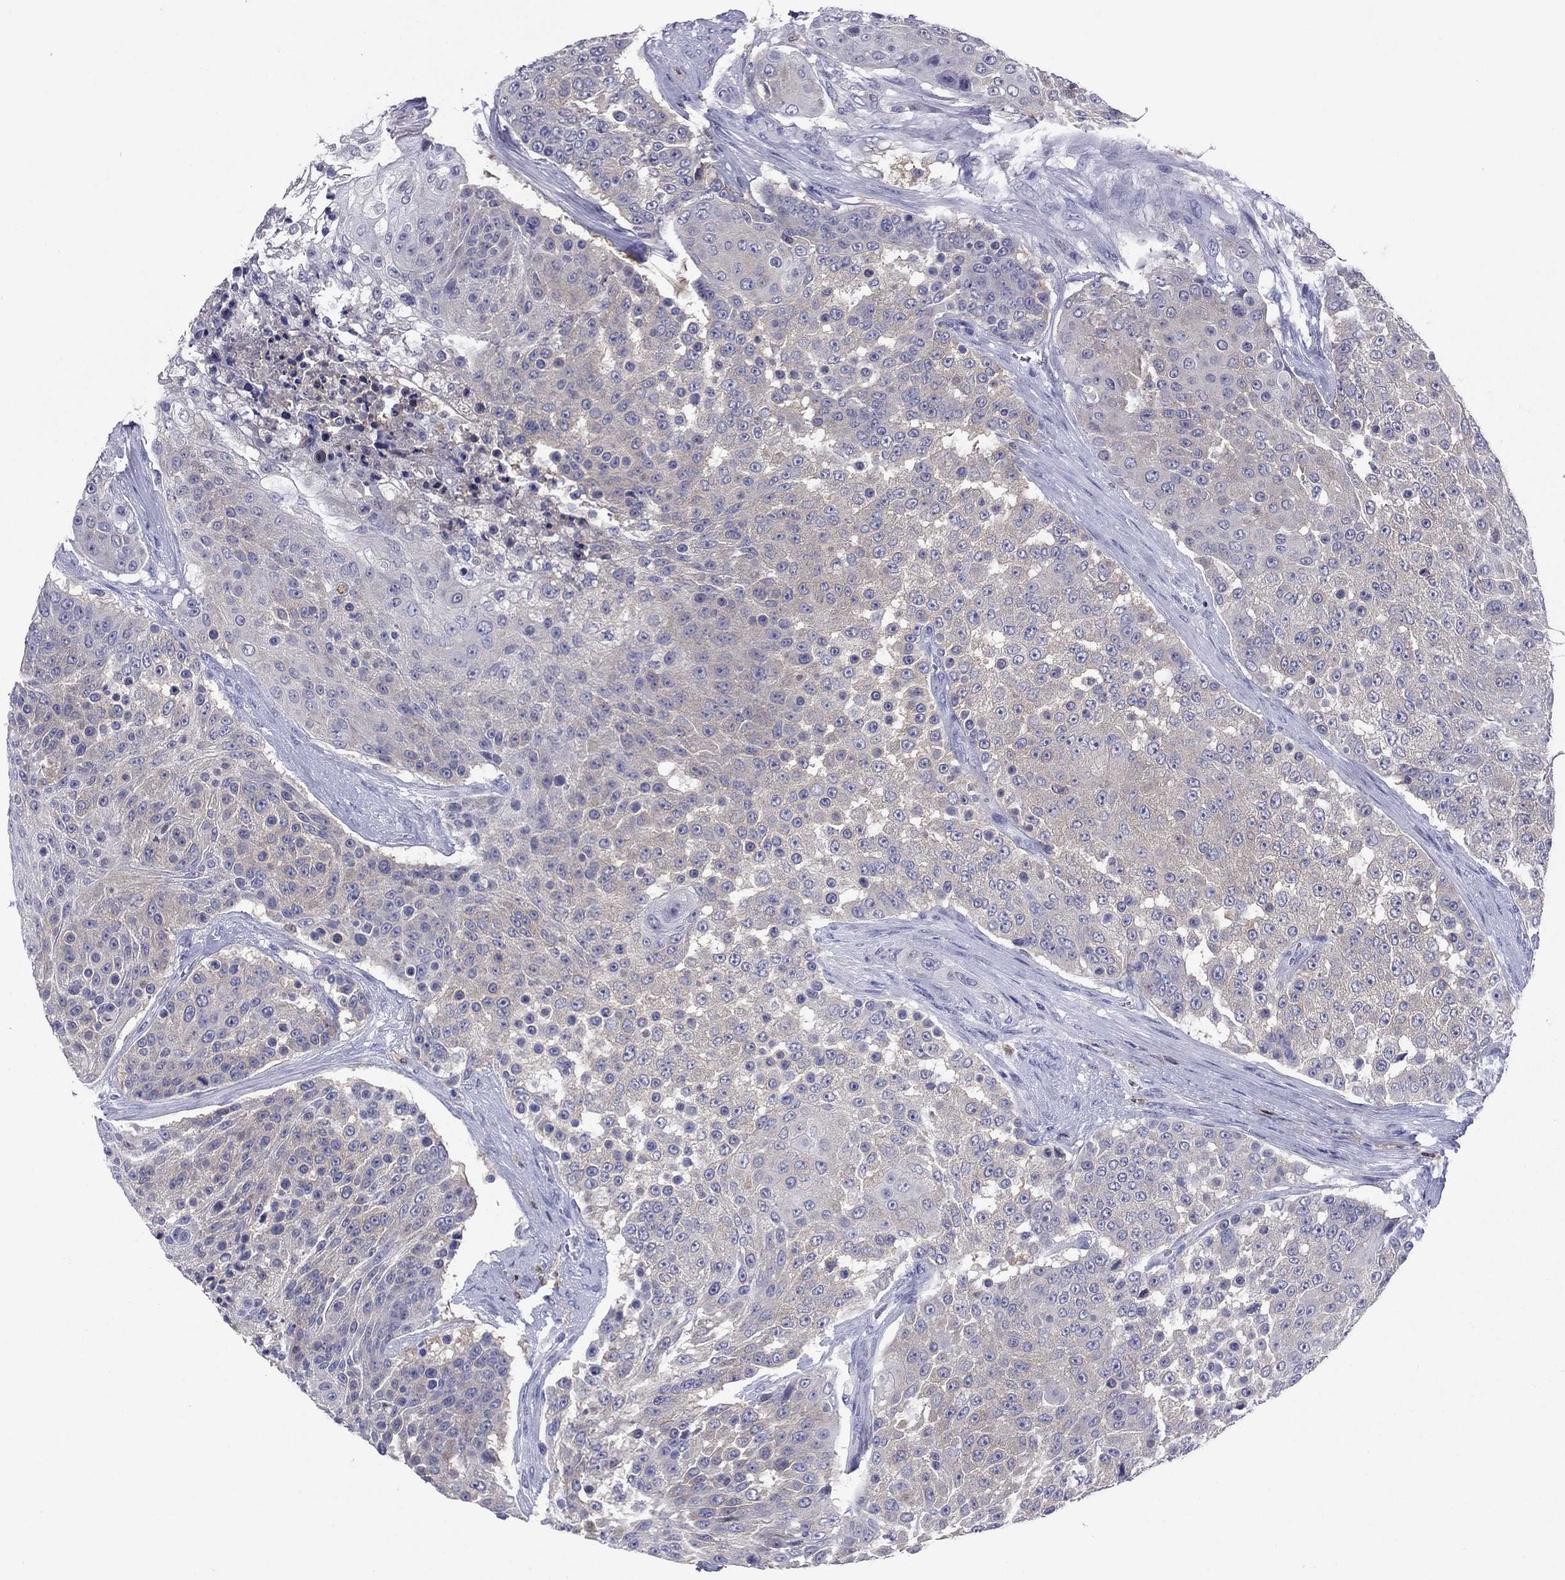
{"staining": {"intensity": "weak", "quantity": ">75%", "location": "cytoplasmic/membranous"}, "tissue": "urothelial cancer", "cell_type": "Tumor cells", "image_type": "cancer", "snomed": [{"axis": "morphology", "description": "Urothelial carcinoma, High grade"}, {"axis": "topography", "description": "Urinary bladder"}], "caption": "Urothelial cancer stained for a protein displays weak cytoplasmic/membranous positivity in tumor cells. The protein is stained brown, and the nuclei are stained in blue (DAB (3,3'-diaminobenzidine) IHC with brightfield microscopy, high magnification).", "gene": "CFAP119", "patient": {"sex": "female", "age": 63}}